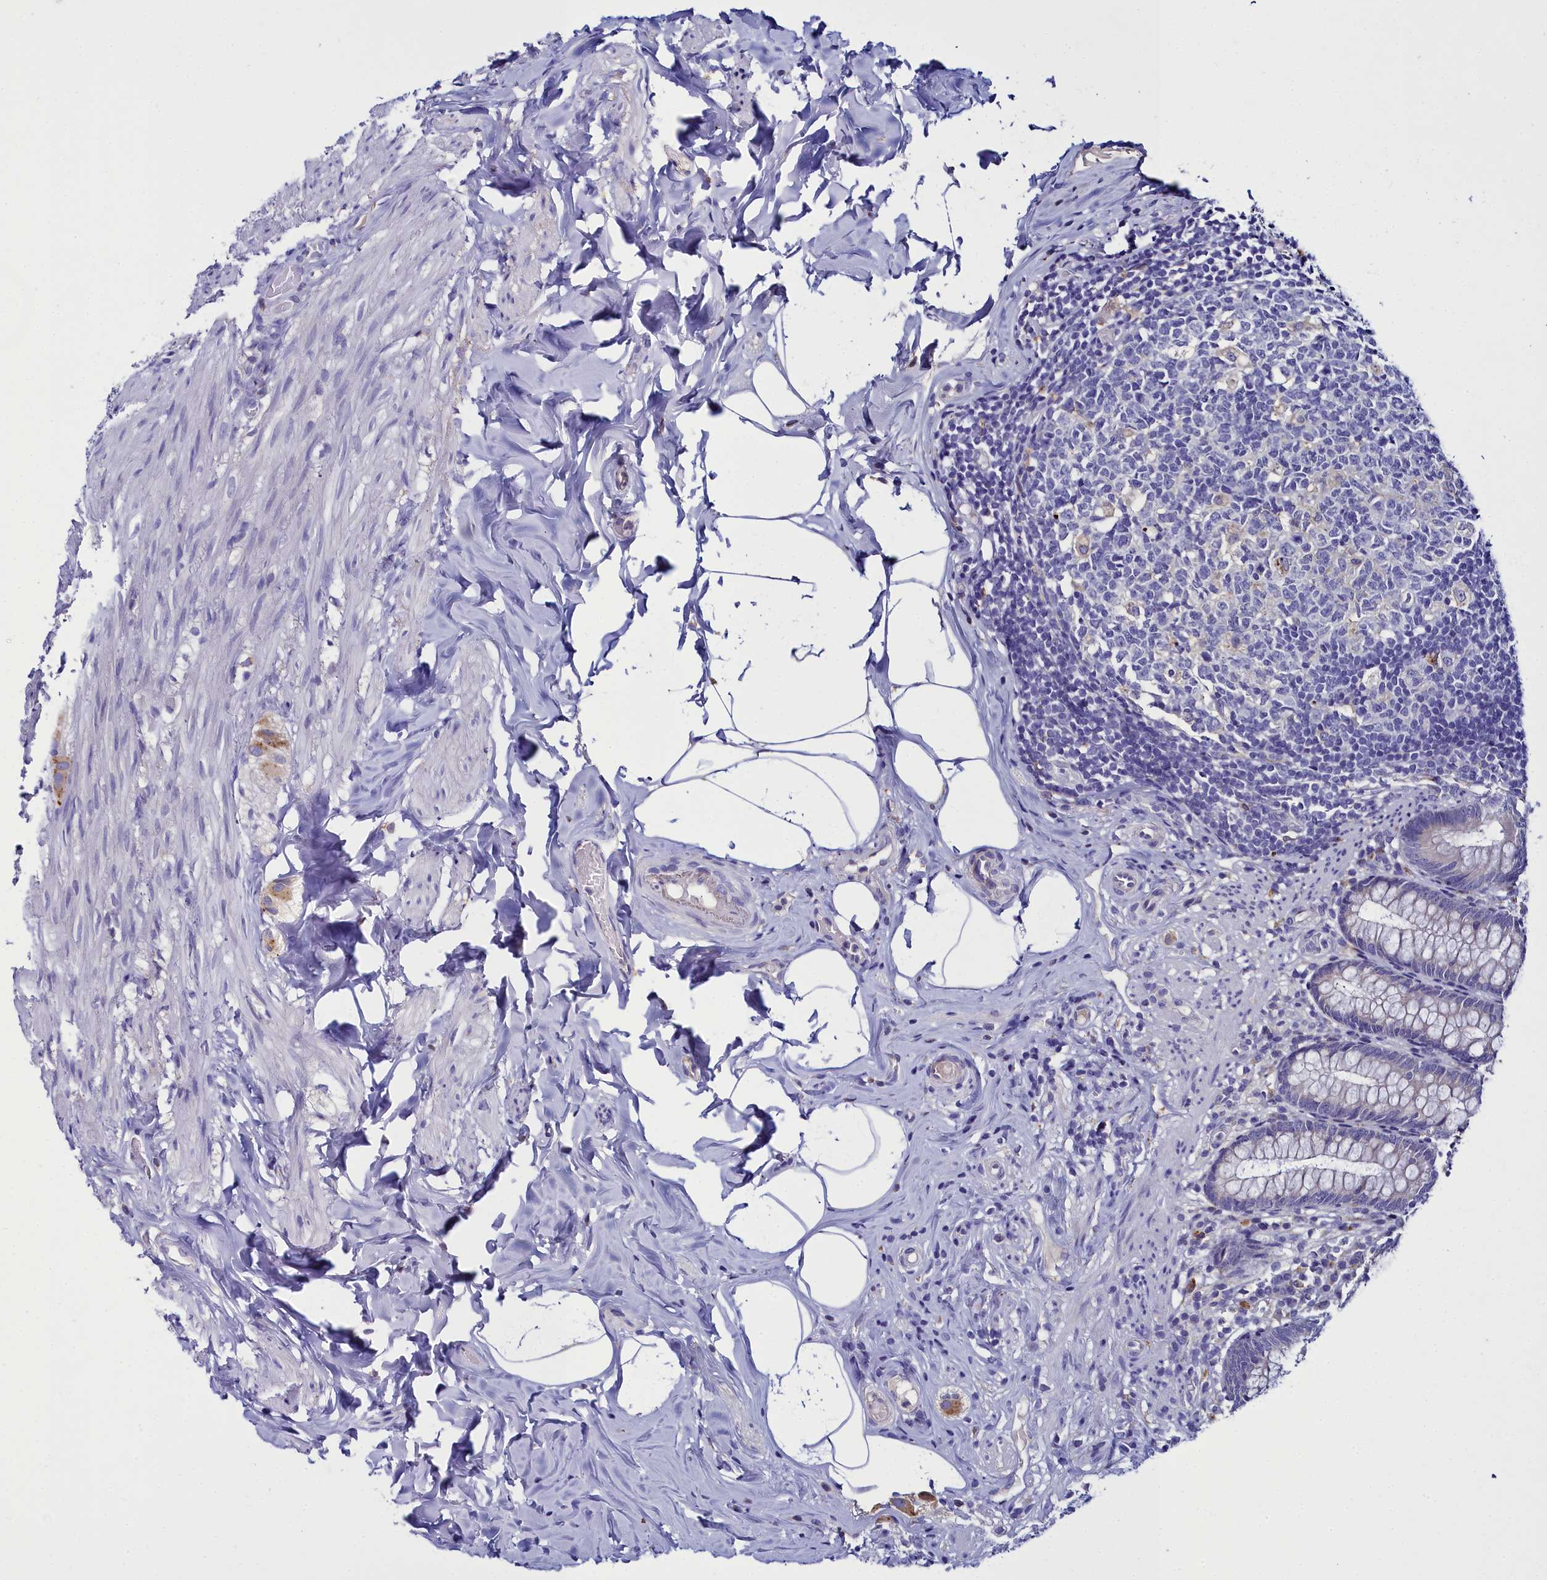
{"staining": {"intensity": "strong", "quantity": "<25%", "location": "cytoplasmic/membranous"}, "tissue": "appendix", "cell_type": "Glandular cells", "image_type": "normal", "snomed": [{"axis": "morphology", "description": "Normal tissue, NOS"}, {"axis": "topography", "description": "Appendix"}], "caption": "Glandular cells exhibit medium levels of strong cytoplasmic/membranous staining in about <25% of cells in unremarkable human appendix. The staining is performed using DAB (3,3'-diaminobenzidine) brown chromogen to label protein expression. The nuclei are counter-stained blue using hematoxylin.", "gene": "ELAPOR2", "patient": {"sex": "male", "age": 55}}